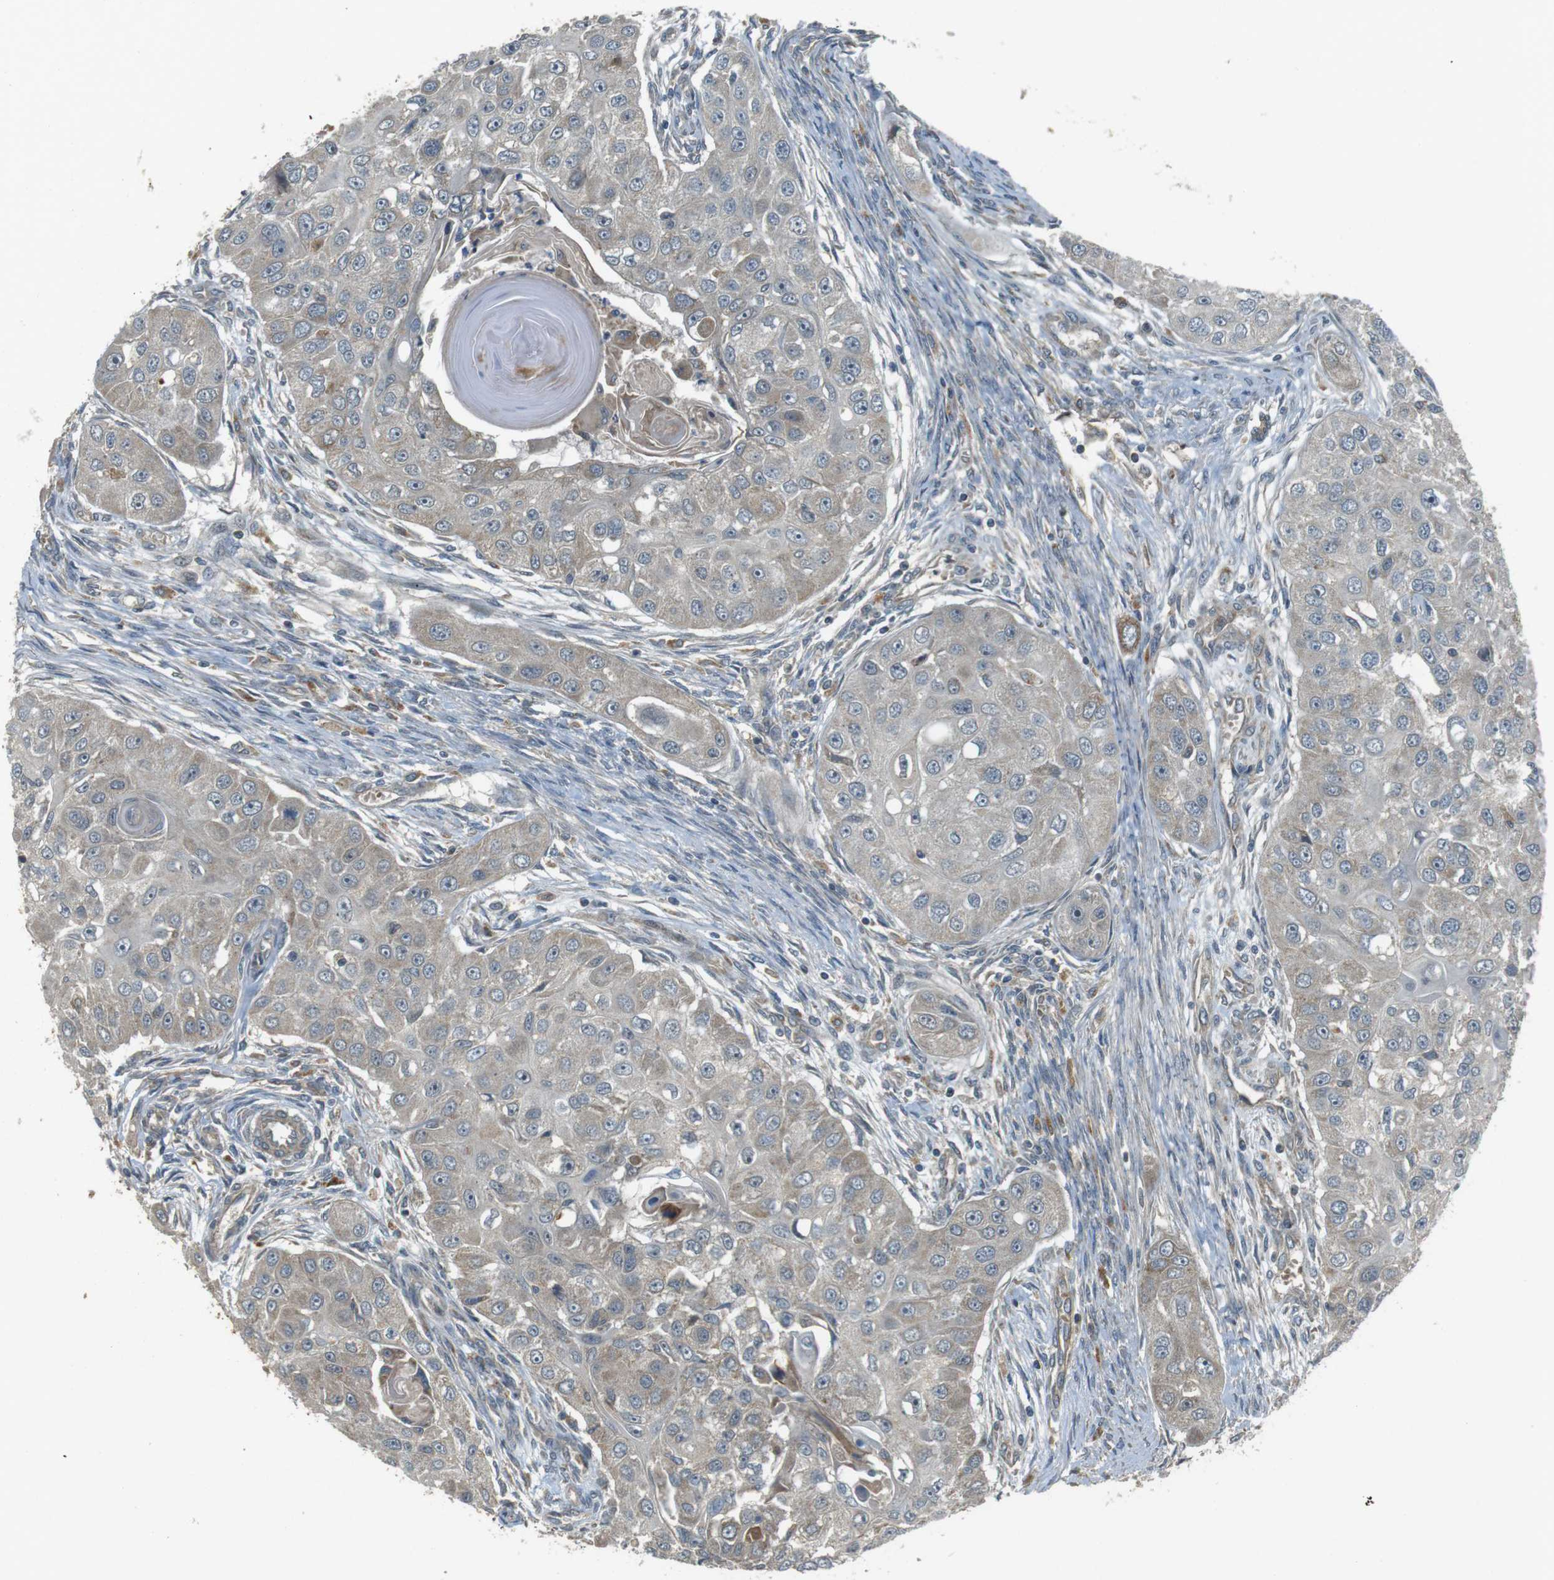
{"staining": {"intensity": "negative", "quantity": "none", "location": "none"}, "tissue": "head and neck cancer", "cell_type": "Tumor cells", "image_type": "cancer", "snomed": [{"axis": "morphology", "description": "Normal tissue, NOS"}, {"axis": "morphology", "description": "Squamous cell carcinoma, NOS"}, {"axis": "topography", "description": "Skeletal muscle"}, {"axis": "topography", "description": "Head-Neck"}], "caption": "This is a image of immunohistochemistry (IHC) staining of head and neck cancer, which shows no positivity in tumor cells. The staining is performed using DAB brown chromogen with nuclei counter-stained in using hematoxylin.", "gene": "IFFO2", "patient": {"sex": "male", "age": 51}}